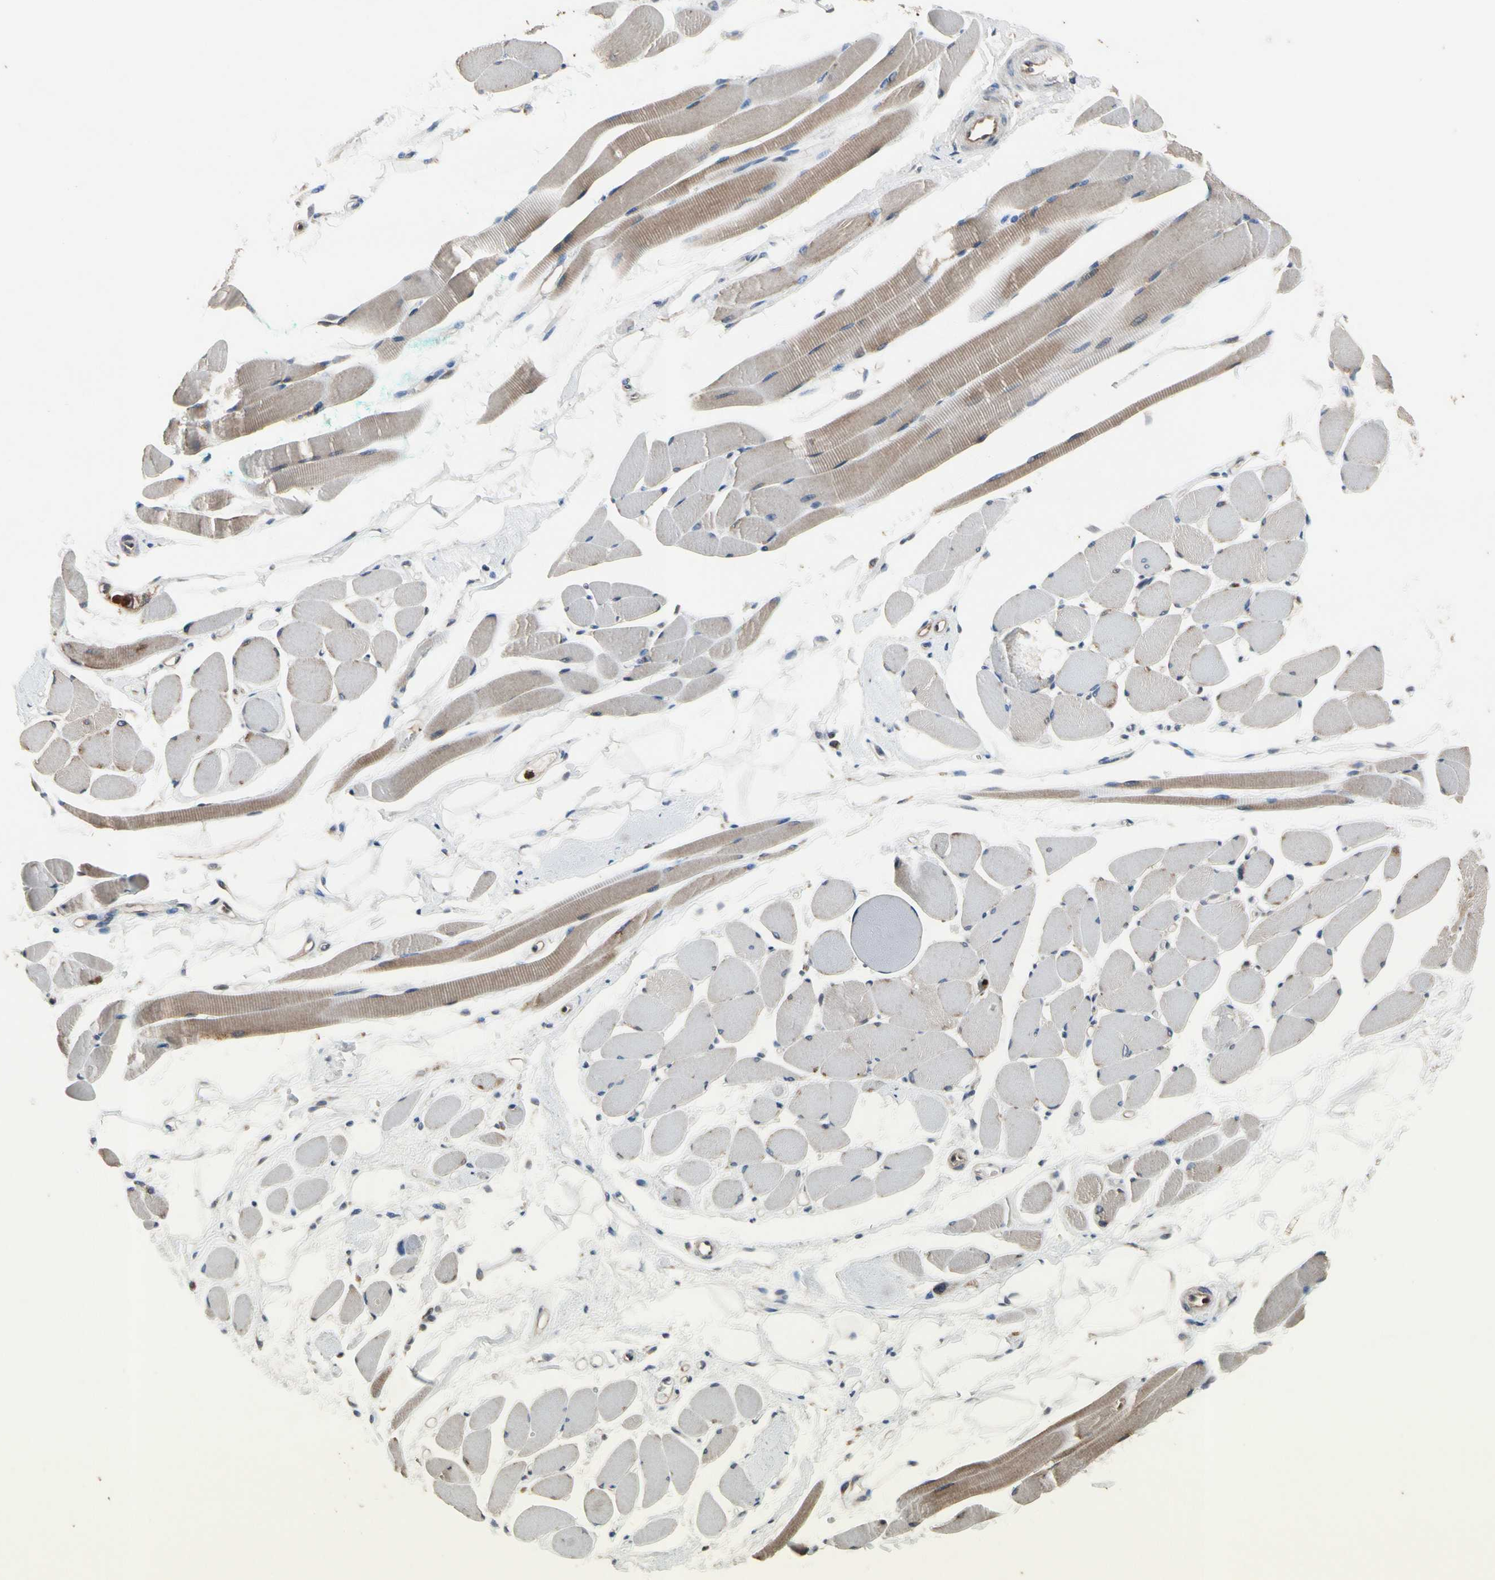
{"staining": {"intensity": "moderate", "quantity": "25%-75%", "location": "cytoplasmic/membranous"}, "tissue": "skeletal muscle", "cell_type": "Myocytes", "image_type": "normal", "snomed": [{"axis": "morphology", "description": "Normal tissue, NOS"}, {"axis": "topography", "description": "Skeletal muscle"}, {"axis": "topography", "description": "Peripheral nerve tissue"}], "caption": "Myocytes exhibit medium levels of moderate cytoplasmic/membranous positivity in about 25%-75% of cells in benign skeletal muscle. (DAB = brown stain, brightfield microscopy at high magnification).", "gene": "TBX21", "patient": {"sex": "female", "age": 84}}